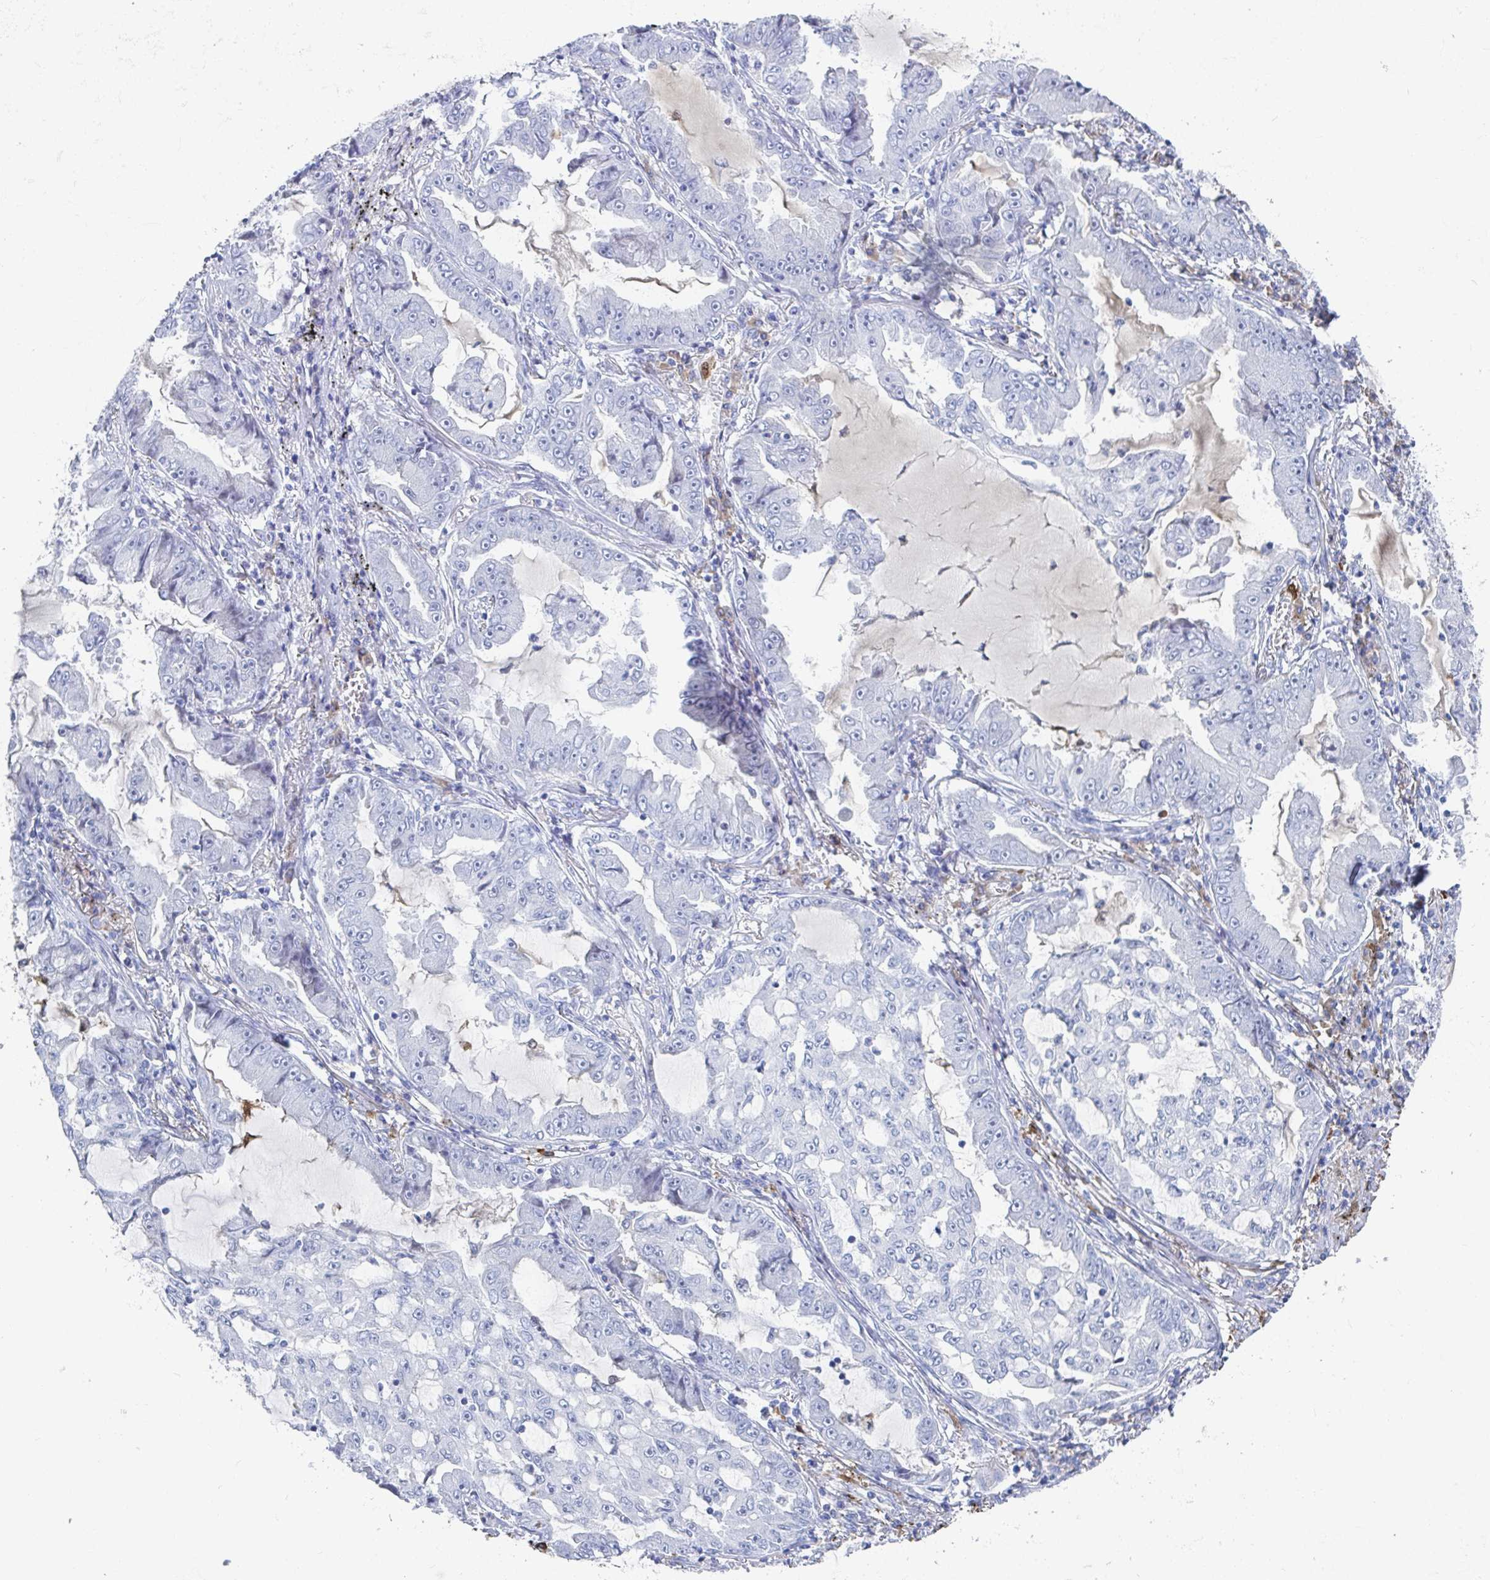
{"staining": {"intensity": "negative", "quantity": "none", "location": "none"}, "tissue": "lung cancer", "cell_type": "Tumor cells", "image_type": "cancer", "snomed": [{"axis": "morphology", "description": "Adenocarcinoma, NOS"}, {"axis": "topography", "description": "Lung"}], "caption": "Protein analysis of lung cancer shows no significant positivity in tumor cells.", "gene": "OR2A4", "patient": {"sex": "female", "age": 52}}